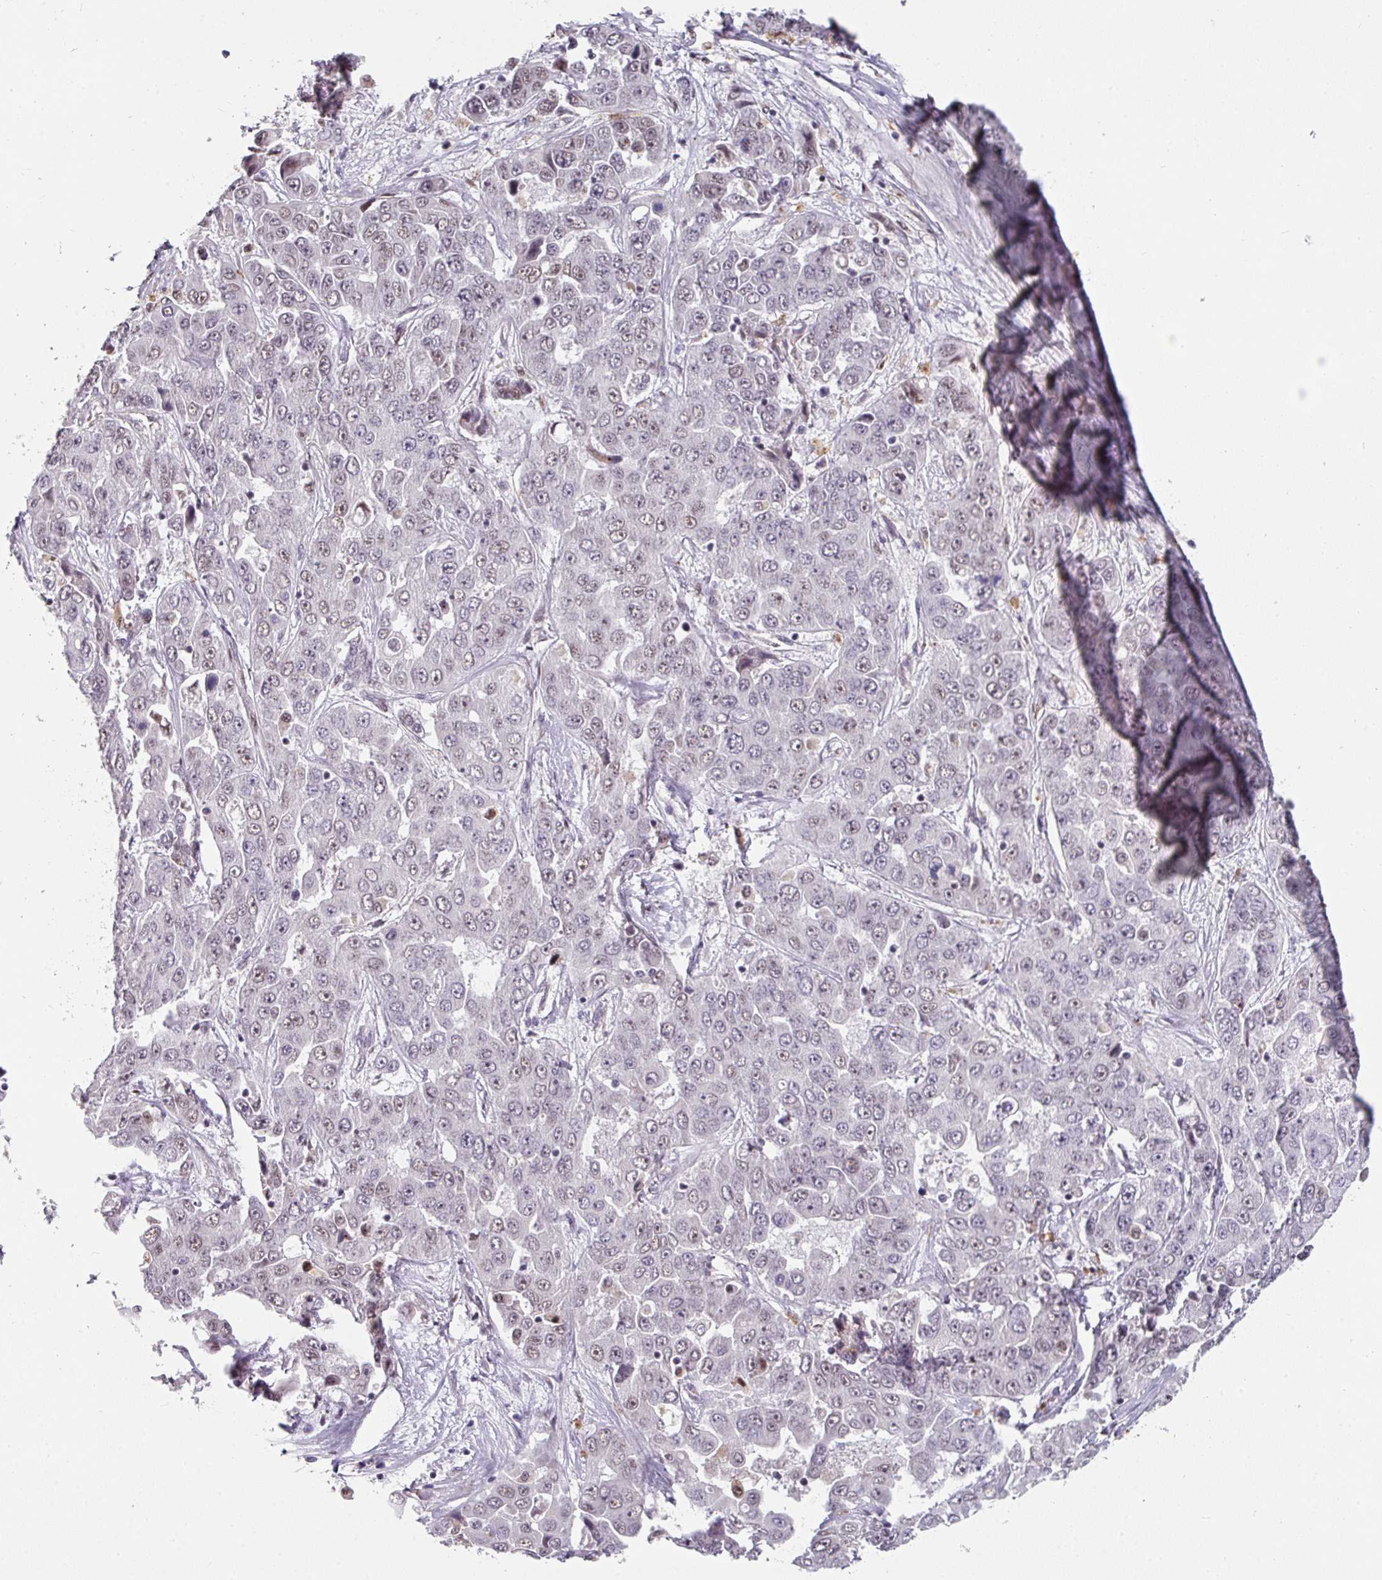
{"staining": {"intensity": "weak", "quantity": "25%-75%", "location": "nuclear"}, "tissue": "liver cancer", "cell_type": "Tumor cells", "image_type": "cancer", "snomed": [{"axis": "morphology", "description": "Cholangiocarcinoma"}, {"axis": "topography", "description": "Liver"}], "caption": "Immunohistochemical staining of liver cancer shows weak nuclear protein staining in about 25%-75% of tumor cells.", "gene": "SIDT2", "patient": {"sex": "female", "age": 52}}